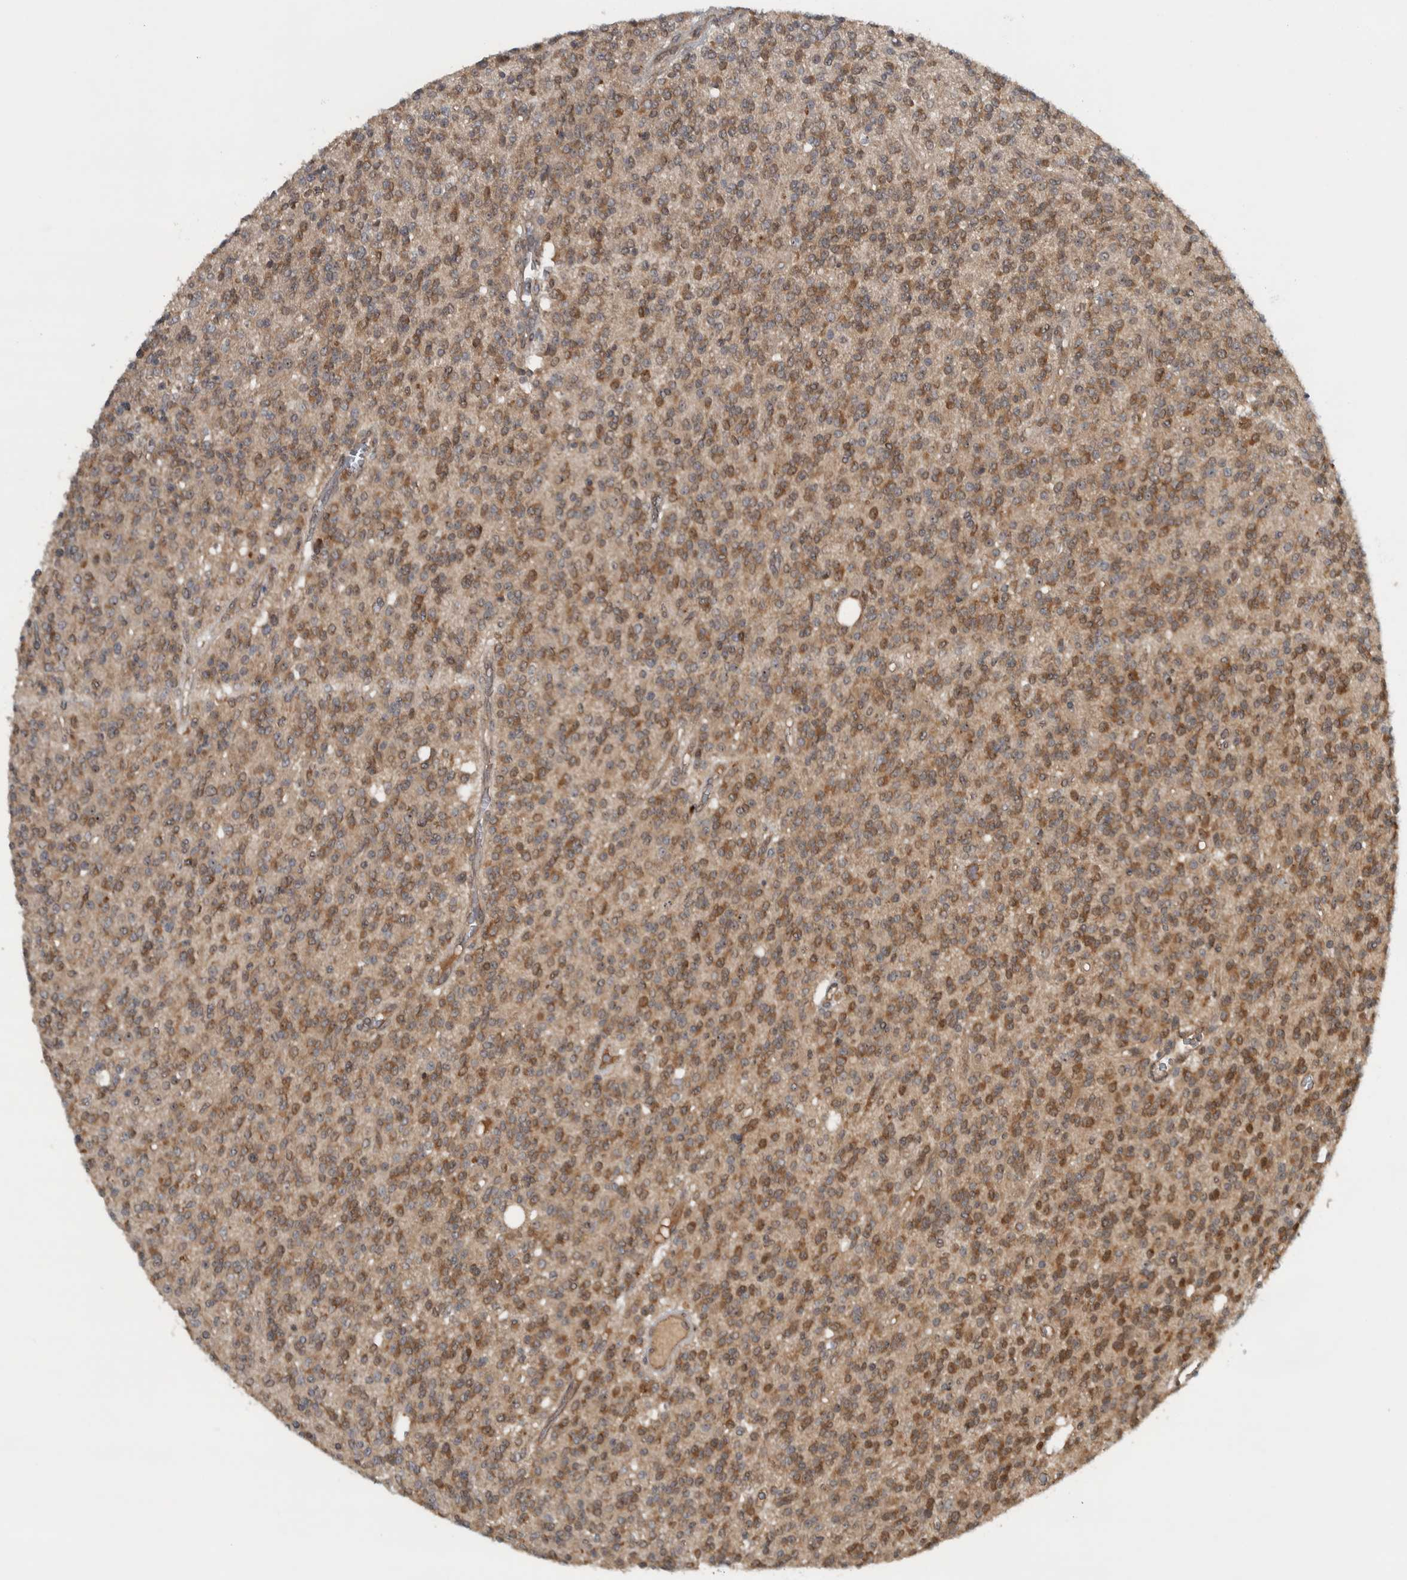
{"staining": {"intensity": "moderate", "quantity": ">75%", "location": "cytoplasmic/membranous"}, "tissue": "glioma", "cell_type": "Tumor cells", "image_type": "cancer", "snomed": [{"axis": "morphology", "description": "Glioma, malignant, High grade"}, {"axis": "topography", "description": "Brain"}], "caption": "IHC histopathology image of glioma stained for a protein (brown), which displays medium levels of moderate cytoplasmic/membranous positivity in approximately >75% of tumor cells.", "gene": "XPO5", "patient": {"sex": "male", "age": 34}}